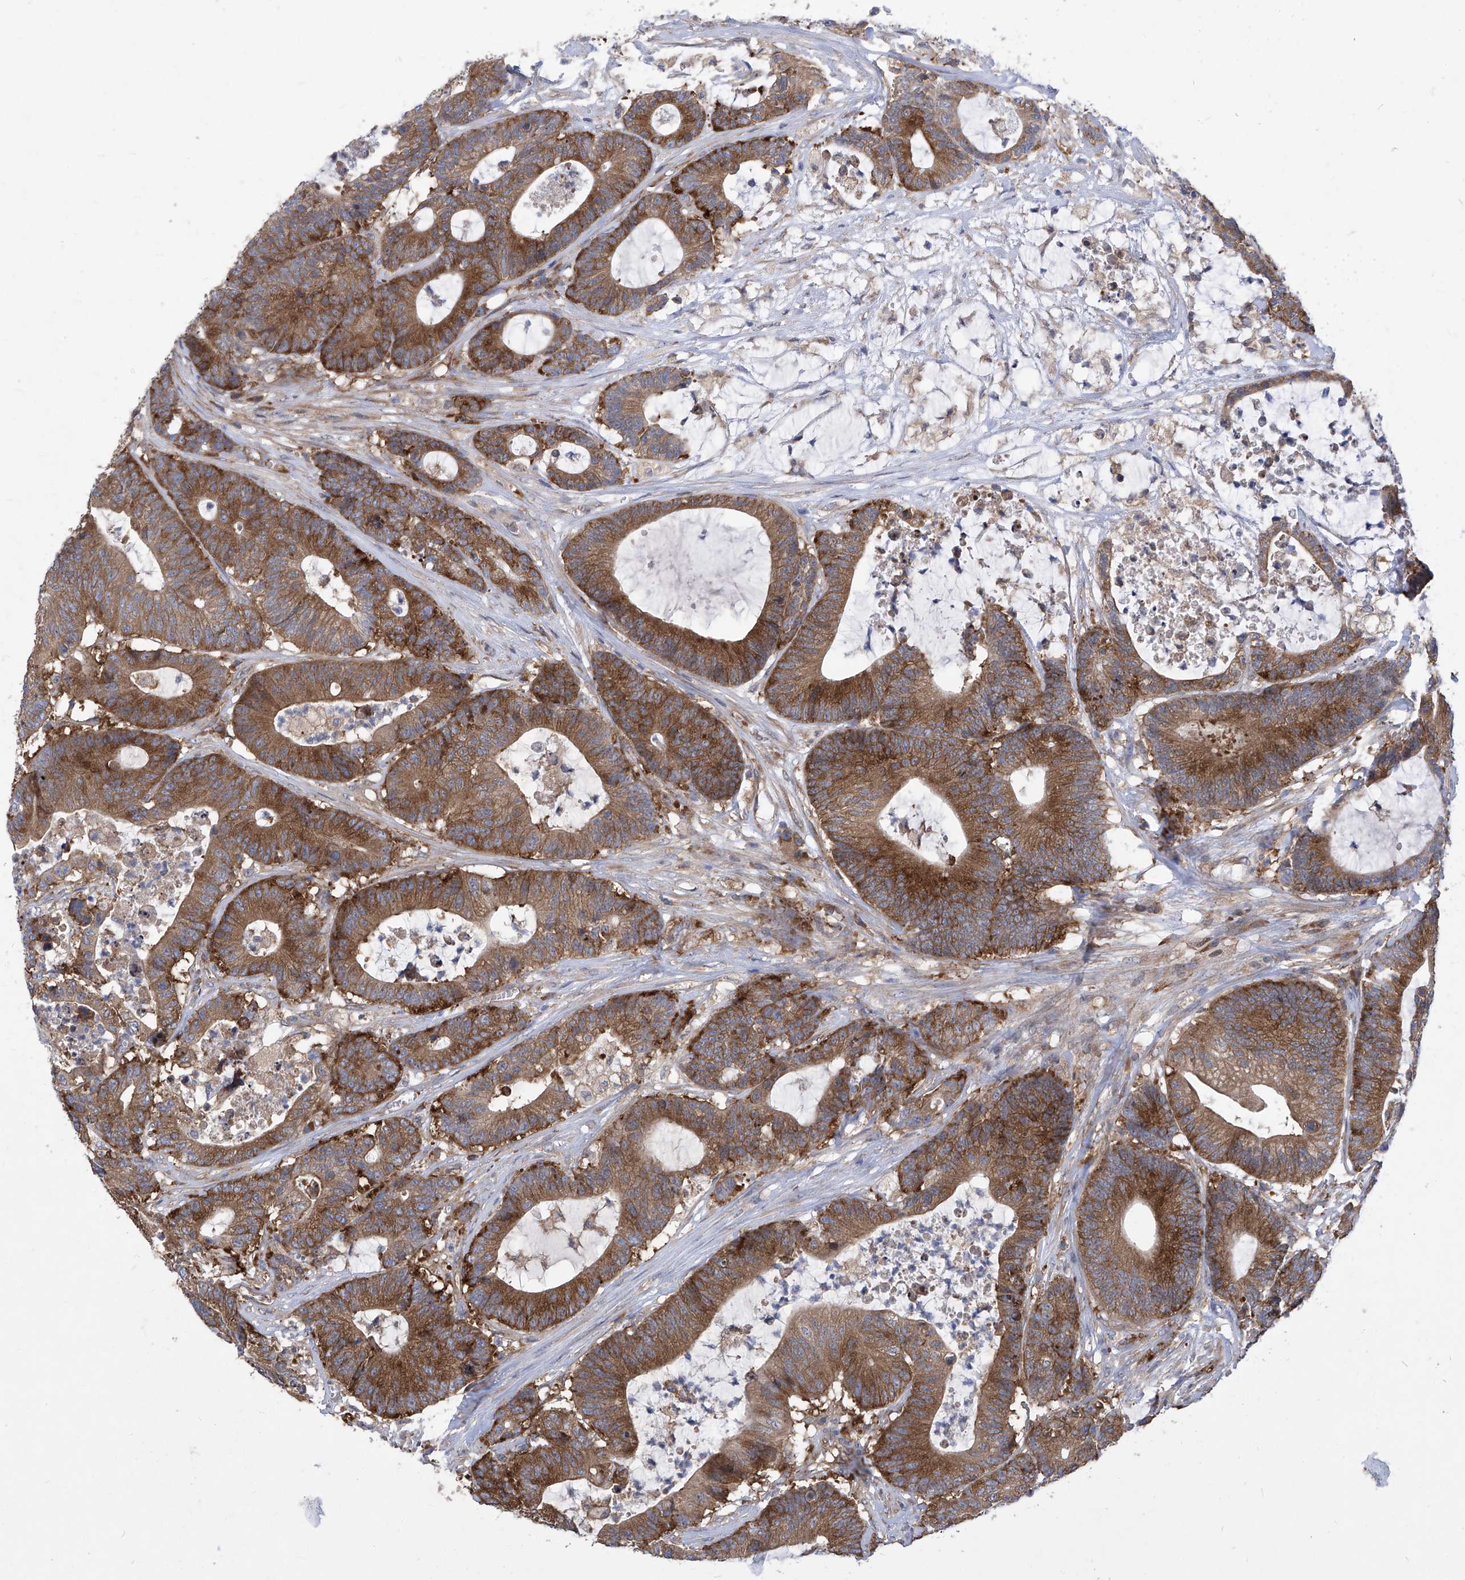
{"staining": {"intensity": "moderate", "quantity": ">75%", "location": "cytoplasmic/membranous"}, "tissue": "colorectal cancer", "cell_type": "Tumor cells", "image_type": "cancer", "snomed": [{"axis": "morphology", "description": "Adenocarcinoma, NOS"}, {"axis": "topography", "description": "Colon"}], "caption": "Protein analysis of colorectal cancer tissue demonstrates moderate cytoplasmic/membranous expression in approximately >75% of tumor cells.", "gene": "EIF3M", "patient": {"sex": "female", "age": 84}}